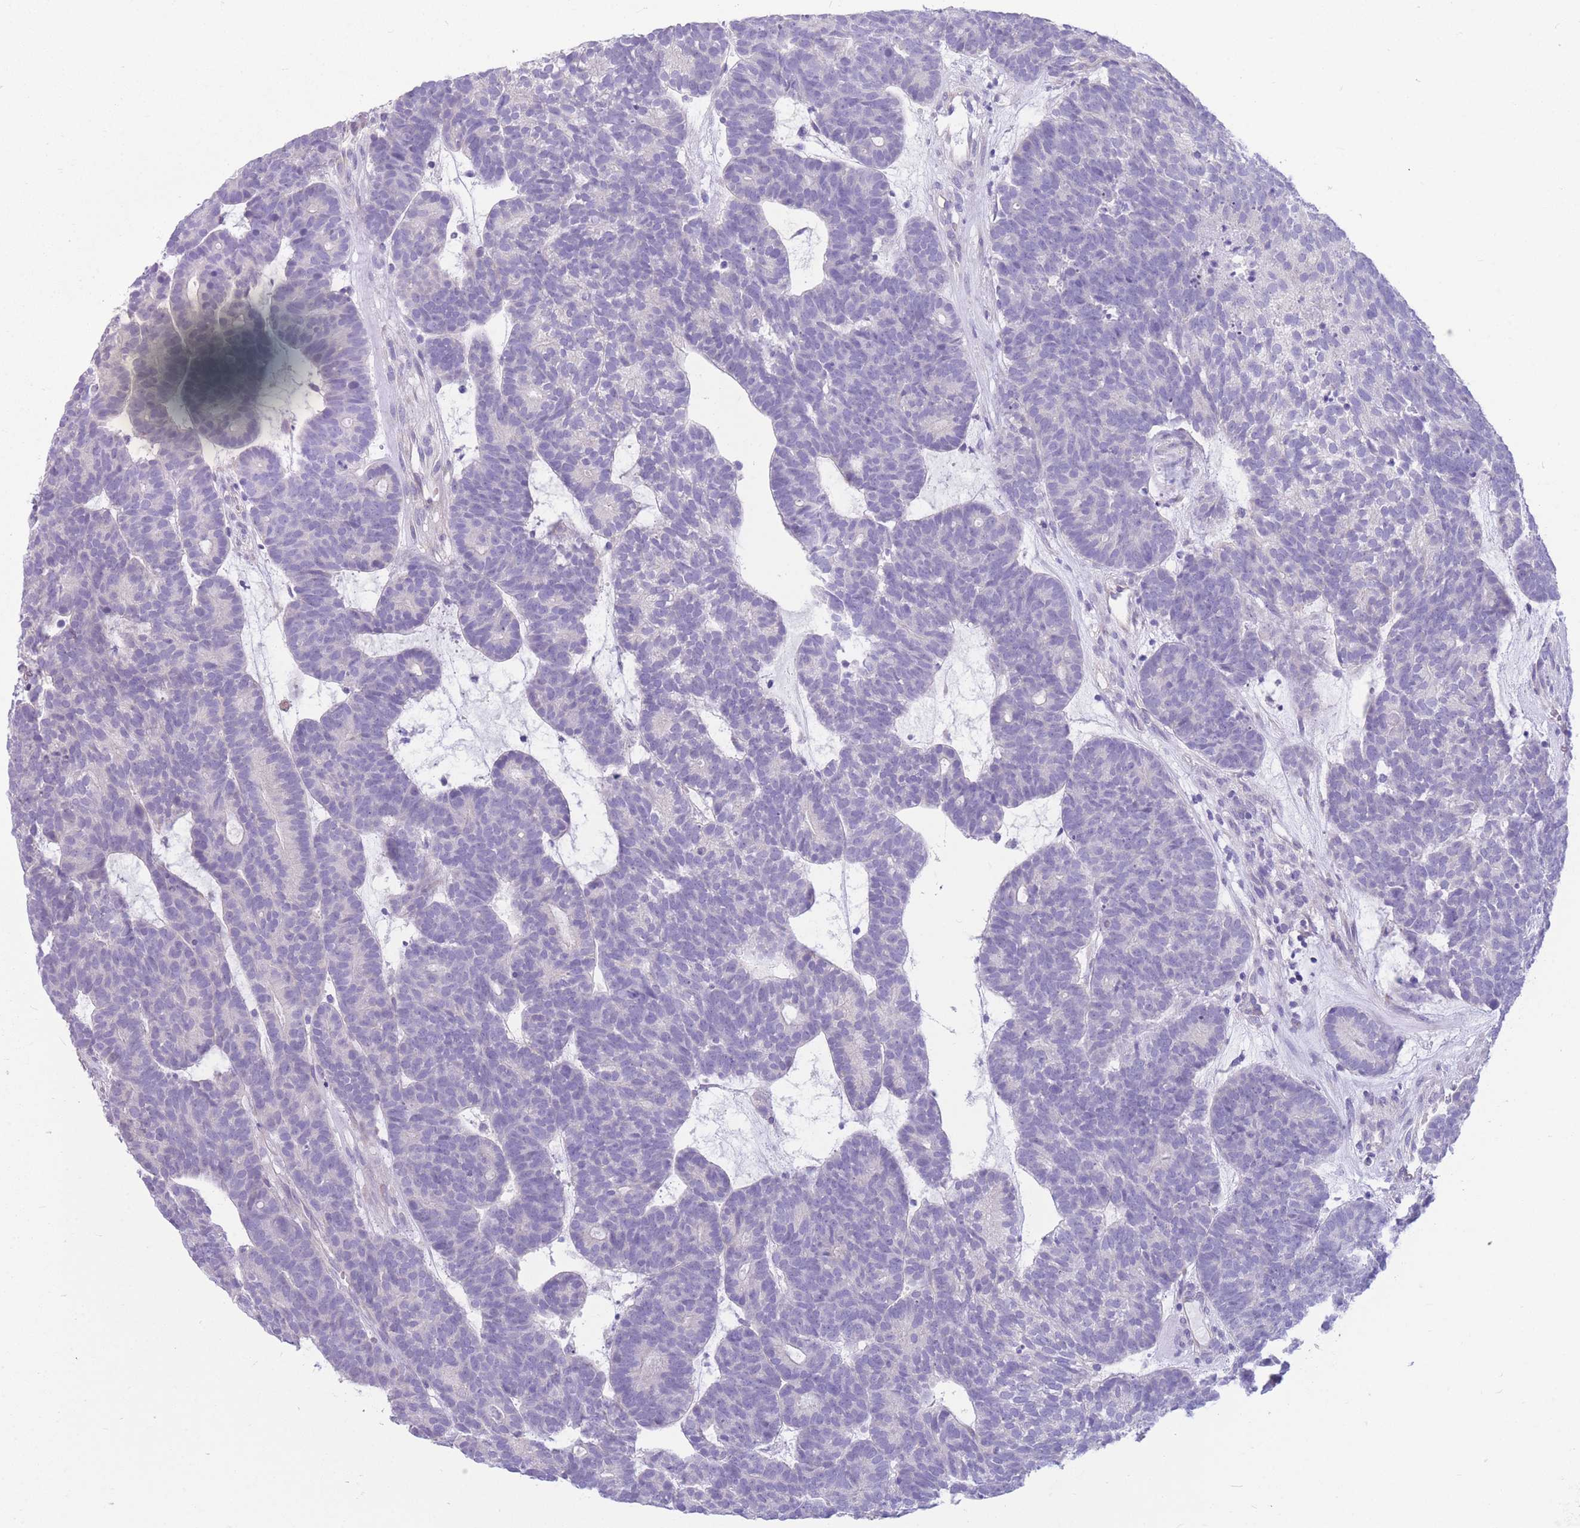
{"staining": {"intensity": "negative", "quantity": "none", "location": "none"}, "tissue": "head and neck cancer", "cell_type": "Tumor cells", "image_type": "cancer", "snomed": [{"axis": "morphology", "description": "Adenocarcinoma, NOS"}, {"axis": "topography", "description": "Head-Neck"}], "caption": "Head and neck cancer was stained to show a protein in brown. There is no significant positivity in tumor cells.", "gene": "ZNF311", "patient": {"sex": "female", "age": 81}}